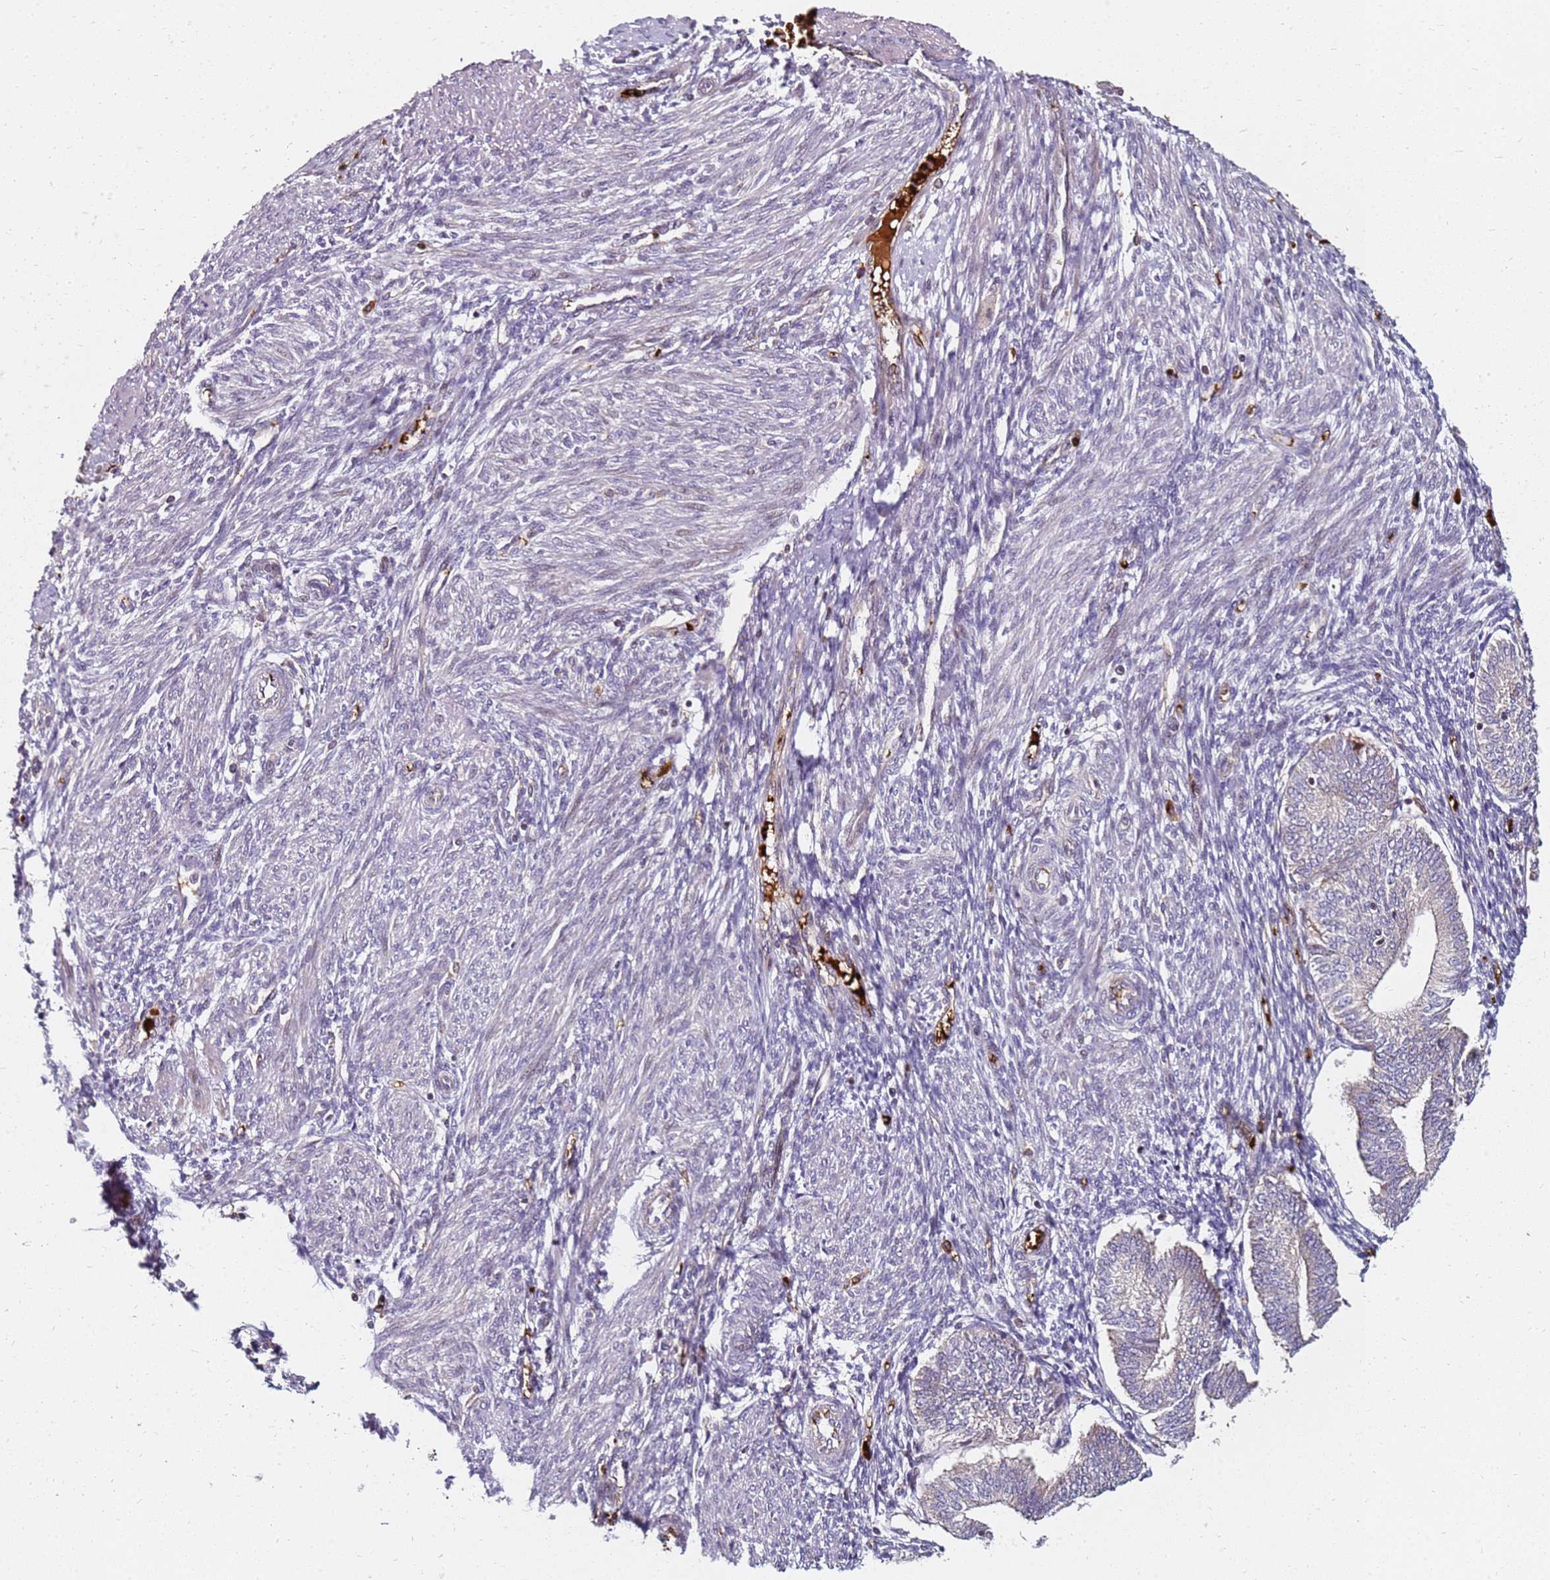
{"staining": {"intensity": "moderate", "quantity": "<25%", "location": "cytoplasmic/membranous"}, "tissue": "endometrium", "cell_type": "Cells in endometrial stroma", "image_type": "normal", "snomed": [{"axis": "morphology", "description": "Normal tissue, NOS"}, {"axis": "topography", "description": "Endometrium"}], "caption": "Endometrium stained with IHC reveals moderate cytoplasmic/membranous staining in about <25% of cells in endometrial stroma.", "gene": "RNF11", "patient": {"sex": "female", "age": 34}}